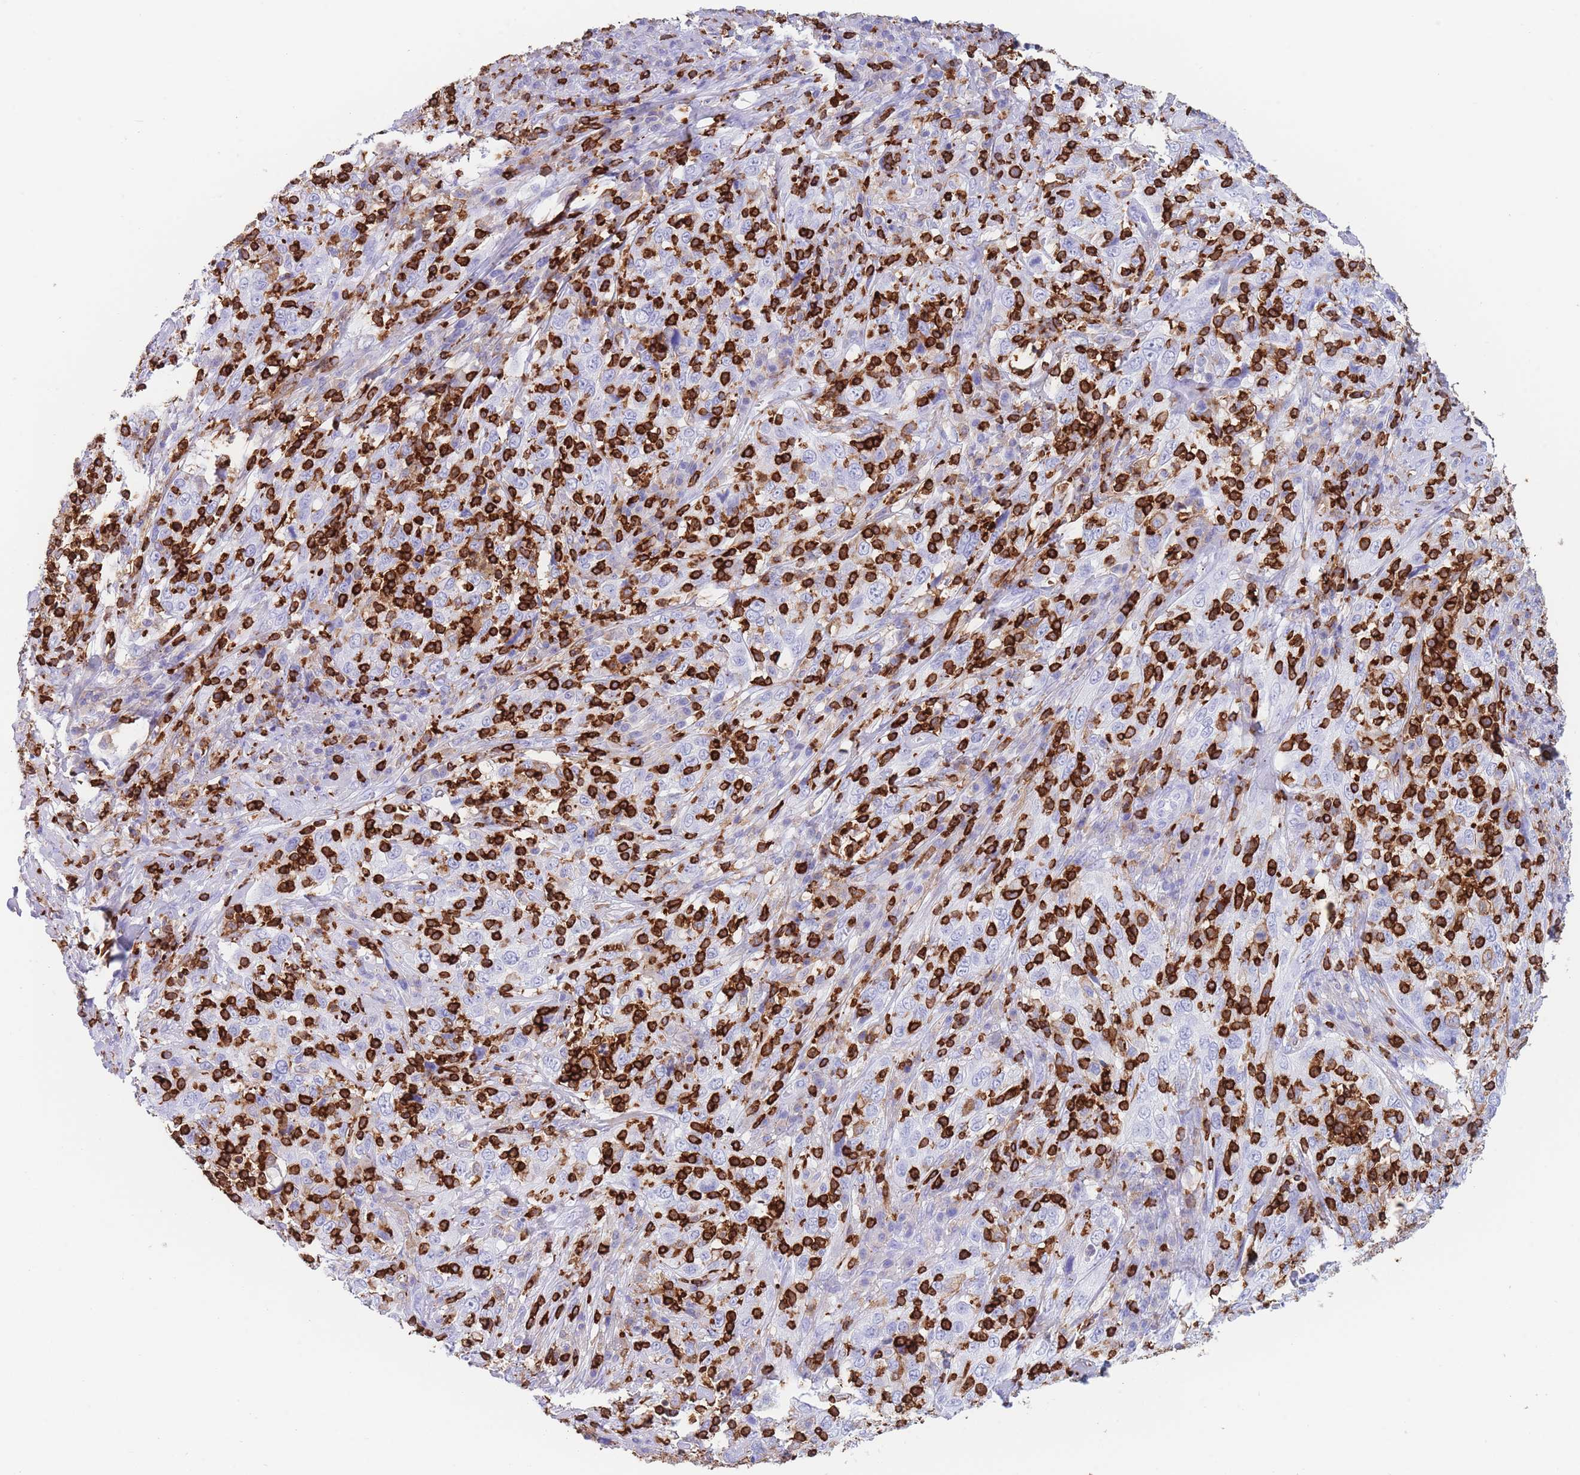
{"staining": {"intensity": "negative", "quantity": "none", "location": "none"}, "tissue": "cervical cancer", "cell_type": "Tumor cells", "image_type": "cancer", "snomed": [{"axis": "morphology", "description": "Squamous cell carcinoma, NOS"}, {"axis": "topography", "description": "Cervix"}], "caption": "This histopathology image is of cervical squamous cell carcinoma stained with IHC to label a protein in brown with the nuclei are counter-stained blue. There is no staining in tumor cells.", "gene": "CORO1A", "patient": {"sex": "female", "age": 46}}